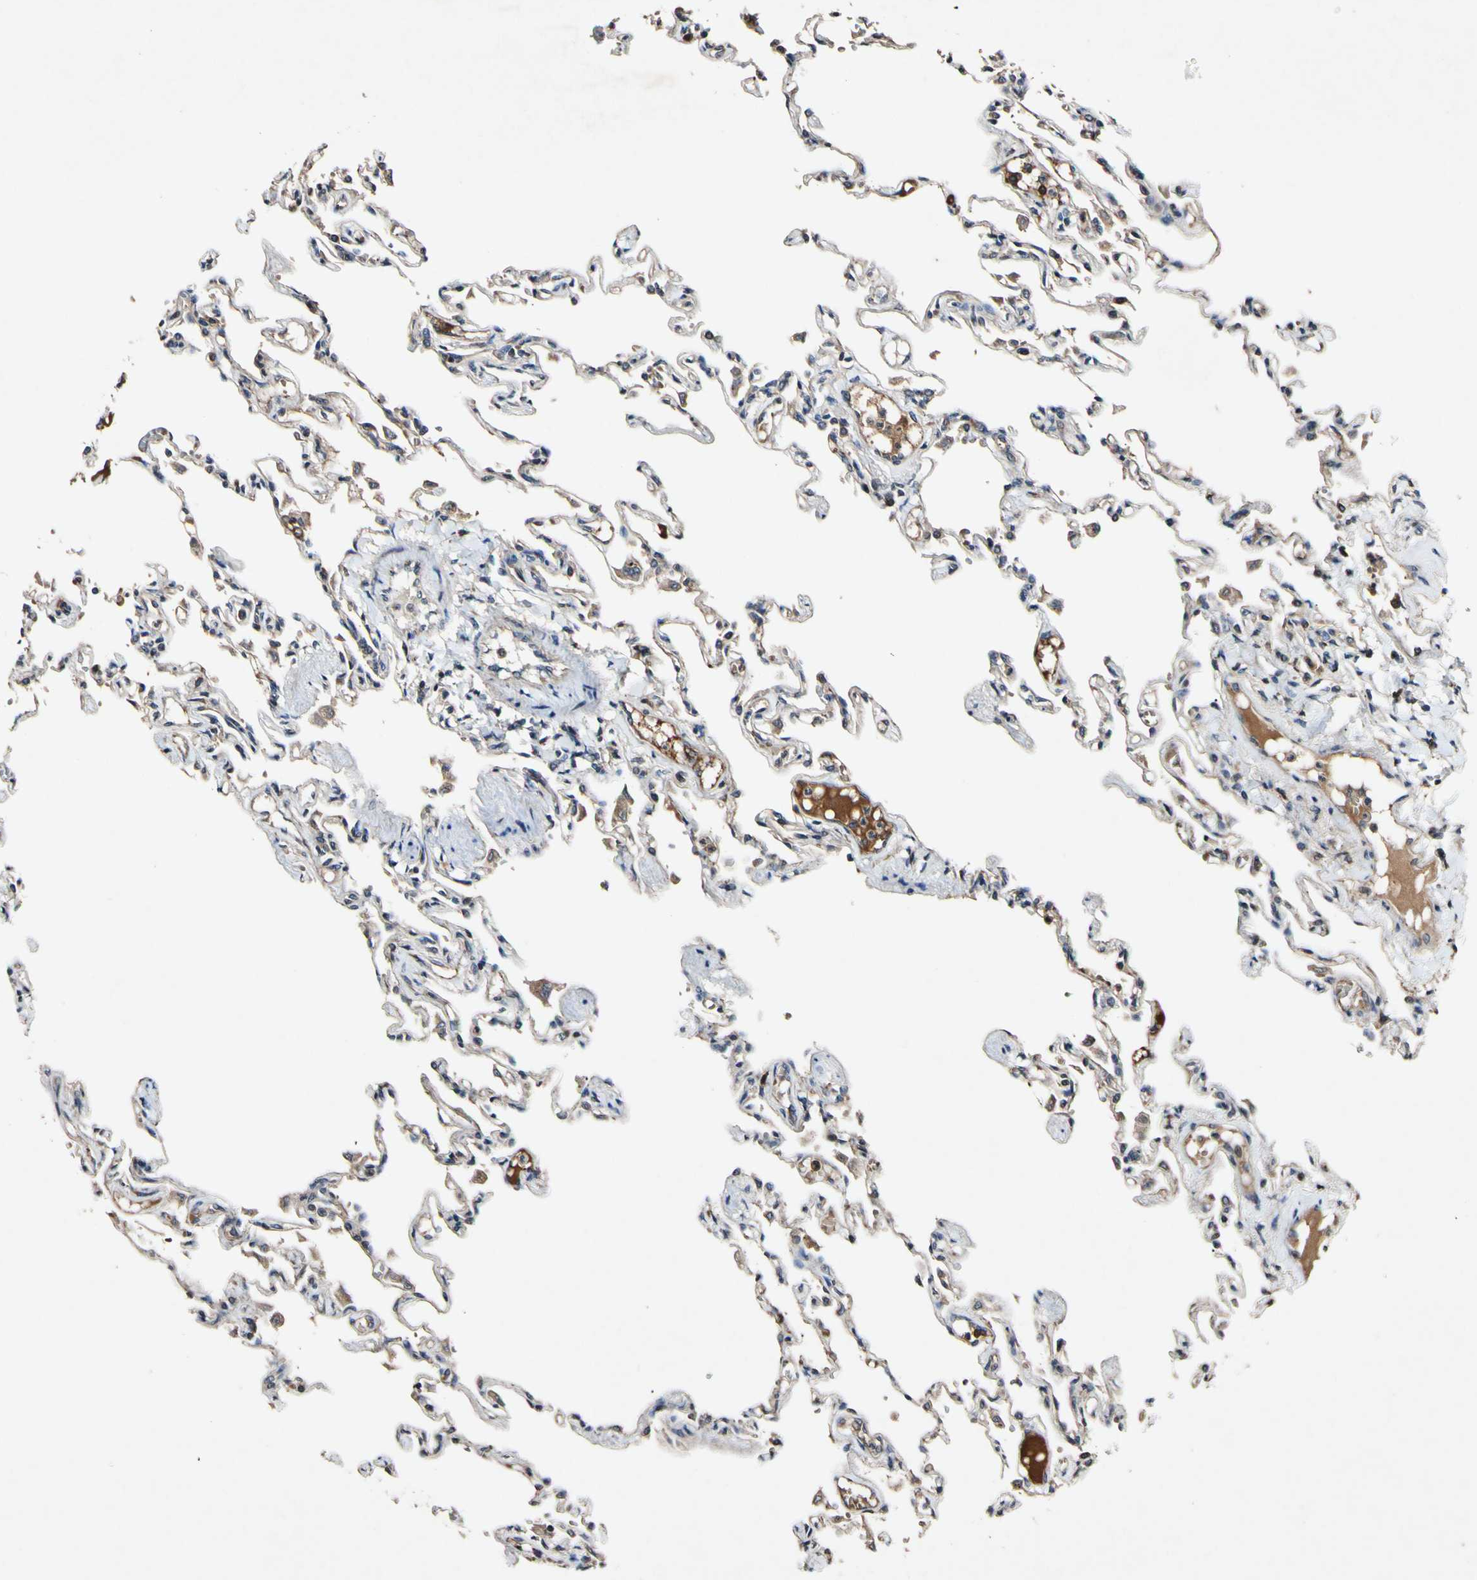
{"staining": {"intensity": "strong", "quantity": "25%-75%", "location": "cytoplasmic/membranous"}, "tissue": "lung", "cell_type": "Alveolar cells", "image_type": "normal", "snomed": [{"axis": "morphology", "description": "Normal tissue, NOS"}, {"axis": "topography", "description": "Lung"}], "caption": "Lung stained with DAB immunohistochemistry (IHC) demonstrates high levels of strong cytoplasmic/membranous staining in about 25%-75% of alveolar cells. The protein of interest is shown in brown color, while the nuclei are stained blue.", "gene": "PLAT", "patient": {"sex": "male", "age": 21}}